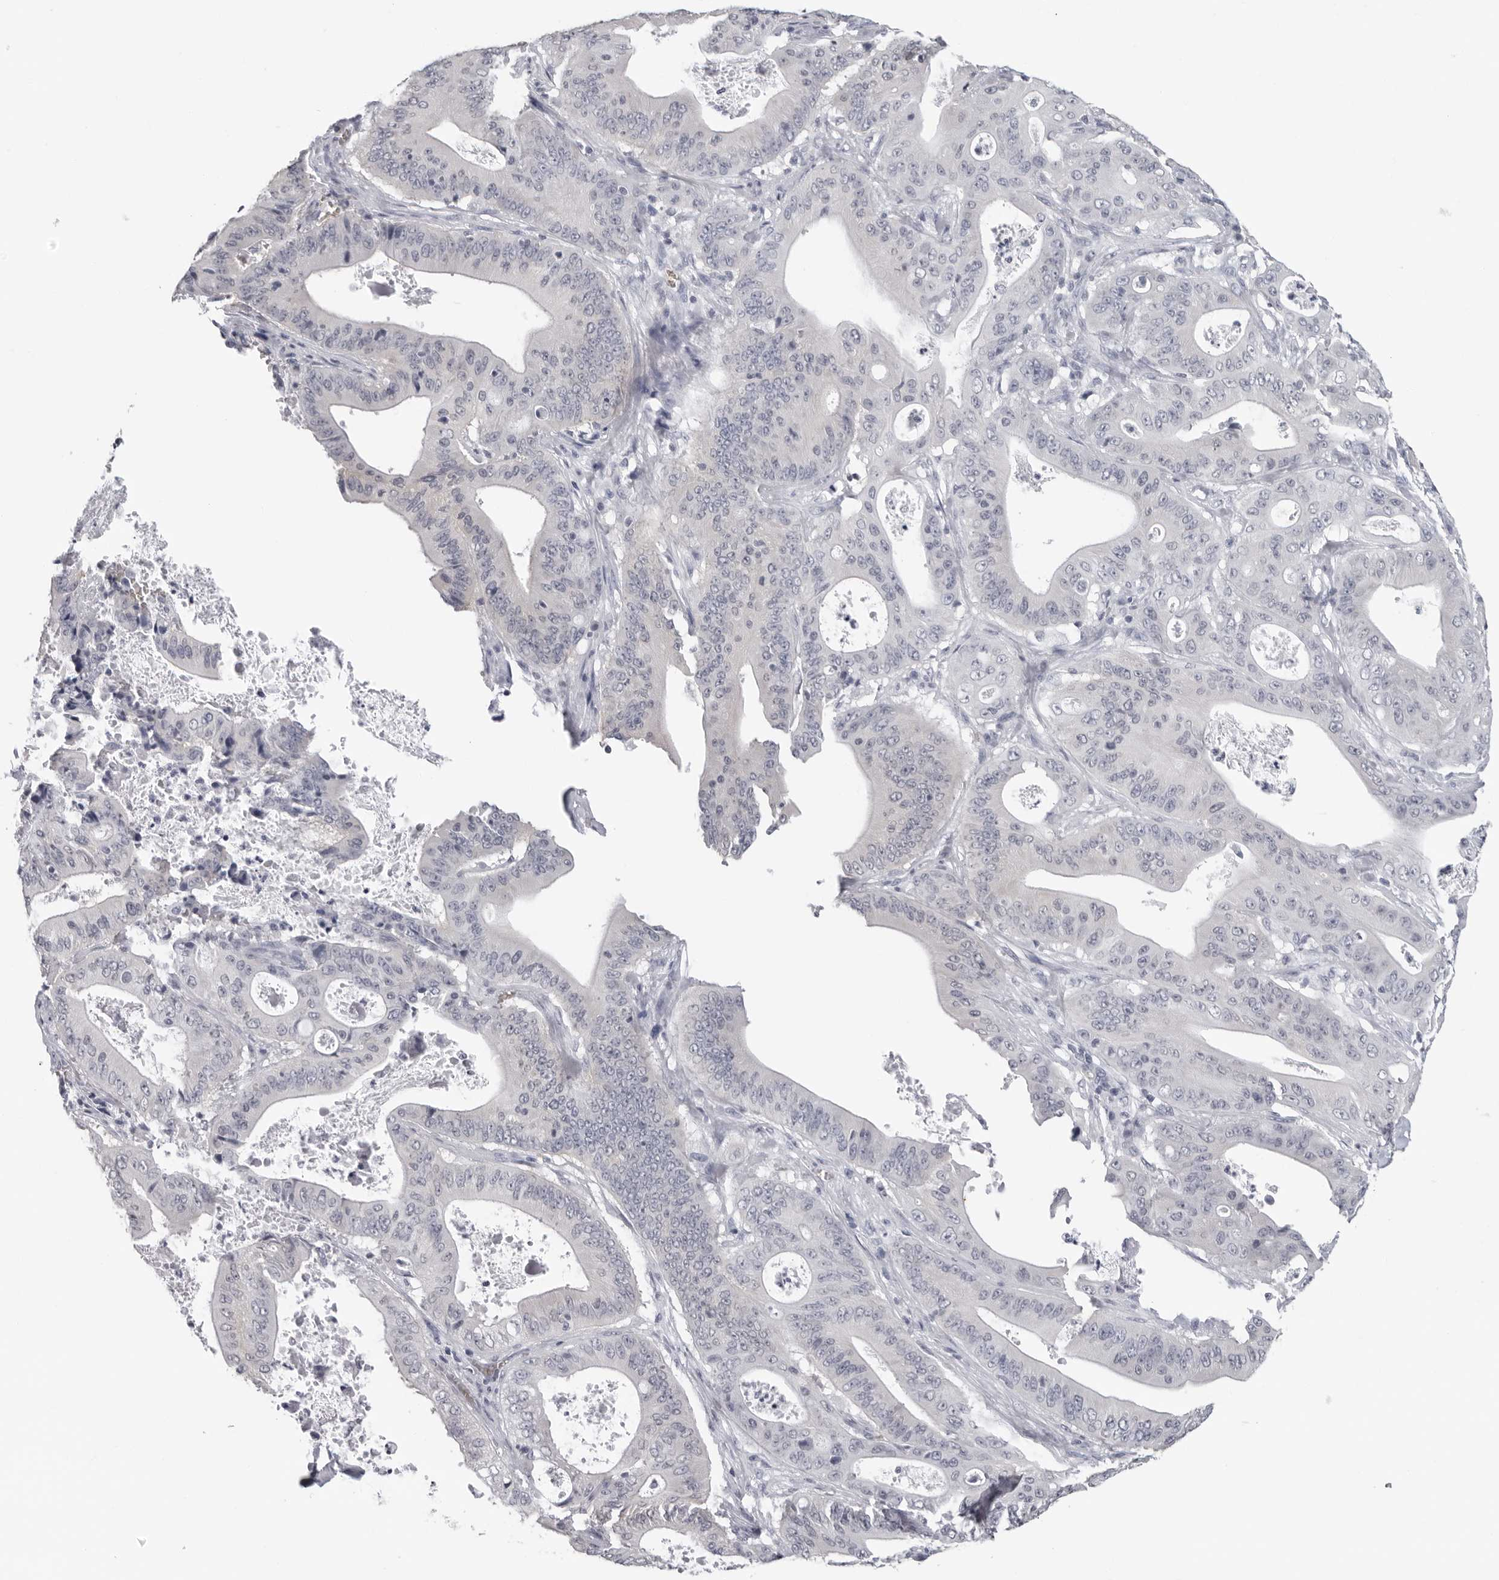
{"staining": {"intensity": "negative", "quantity": "none", "location": "none"}, "tissue": "pancreatic cancer", "cell_type": "Tumor cells", "image_type": "cancer", "snomed": [{"axis": "morphology", "description": "Normal tissue, NOS"}, {"axis": "topography", "description": "Lymph node"}], "caption": "High power microscopy image of an immunohistochemistry micrograph of pancreatic cancer, revealing no significant staining in tumor cells.", "gene": "EPB41", "patient": {"sex": "male", "age": 62}}